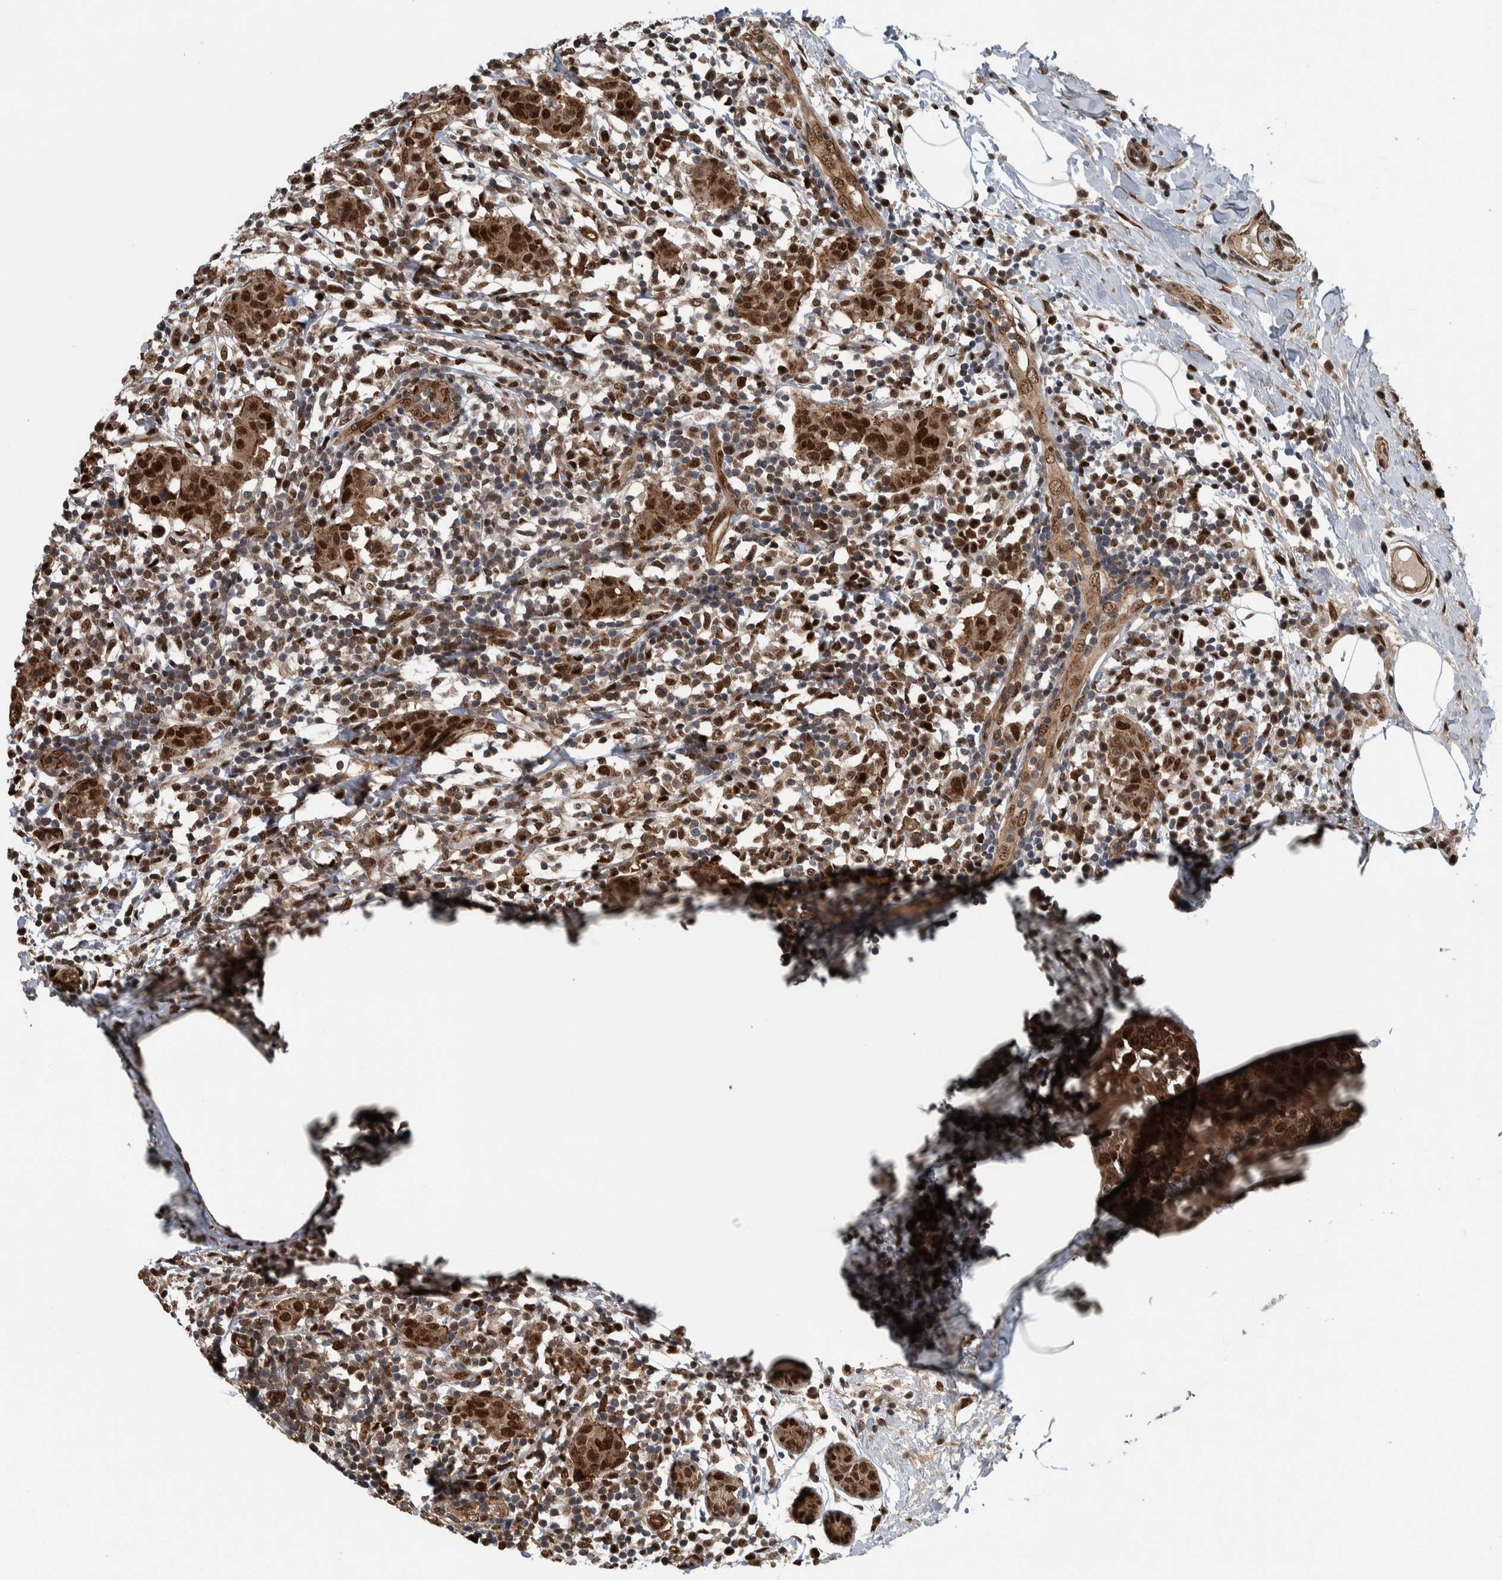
{"staining": {"intensity": "strong", "quantity": ">75%", "location": "cytoplasmic/membranous,nuclear"}, "tissue": "breast cancer", "cell_type": "Tumor cells", "image_type": "cancer", "snomed": [{"axis": "morphology", "description": "Normal tissue, NOS"}, {"axis": "morphology", "description": "Duct carcinoma"}, {"axis": "topography", "description": "Breast"}], "caption": "Strong cytoplasmic/membranous and nuclear expression for a protein is appreciated in about >75% of tumor cells of breast cancer using immunohistochemistry (IHC).", "gene": "FAM135B", "patient": {"sex": "female", "age": 37}}